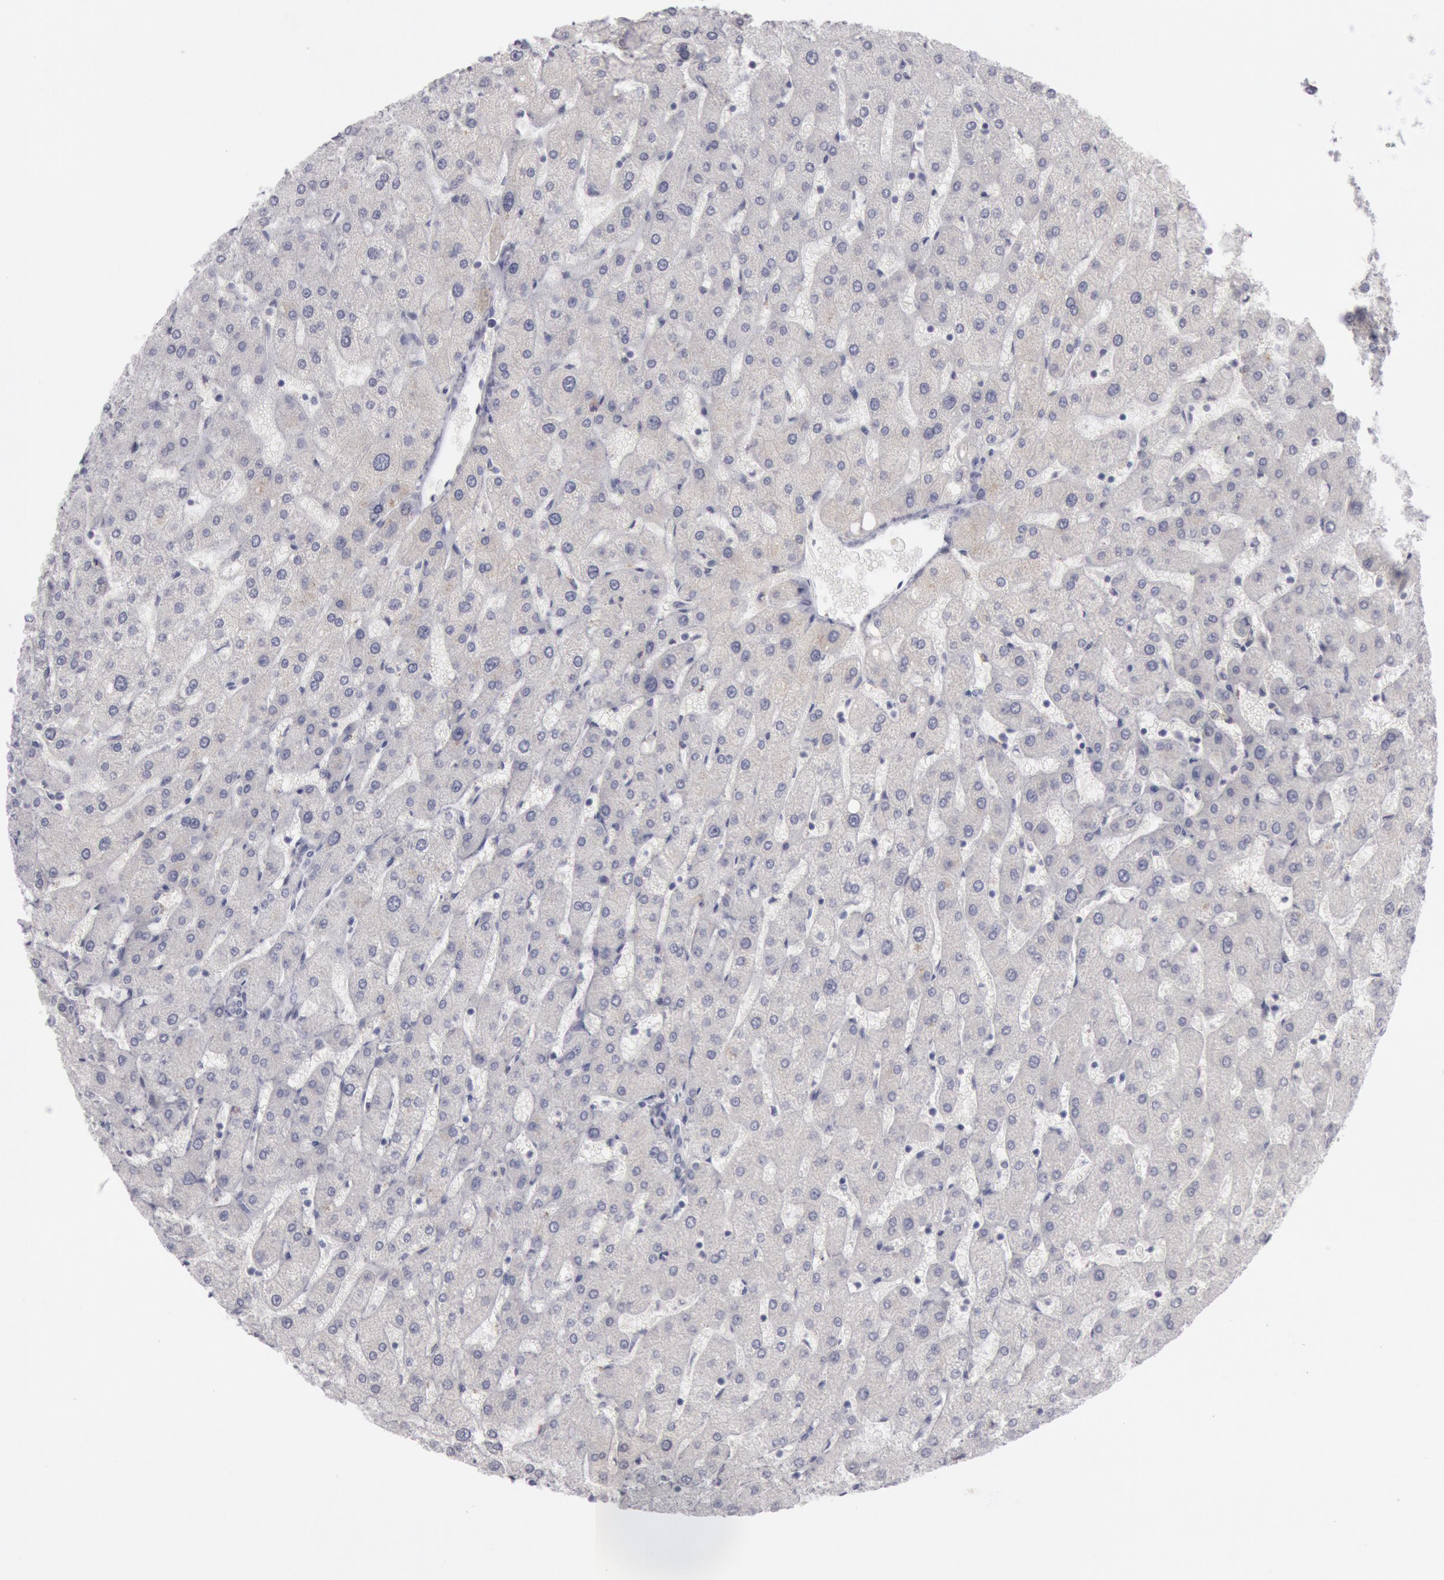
{"staining": {"intensity": "negative", "quantity": "none", "location": "none"}, "tissue": "liver", "cell_type": "Cholangiocytes", "image_type": "normal", "snomed": [{"axis": "morphology", "description": "Normal tissue, NOS"}, {"axis": "topography", "description": "Liver"}], "caption": "Cholangiocytes show no significant protein expression in normal liver. The staining was performed using DAB (3,3'-diaminobenzidine) to visualize the protein expression in brown, while the nuclei were stained in blue with hematoxylin (Magnification: 20x).", "gene": "KRT16", "patient": {"sex": "male", "age": 67}}